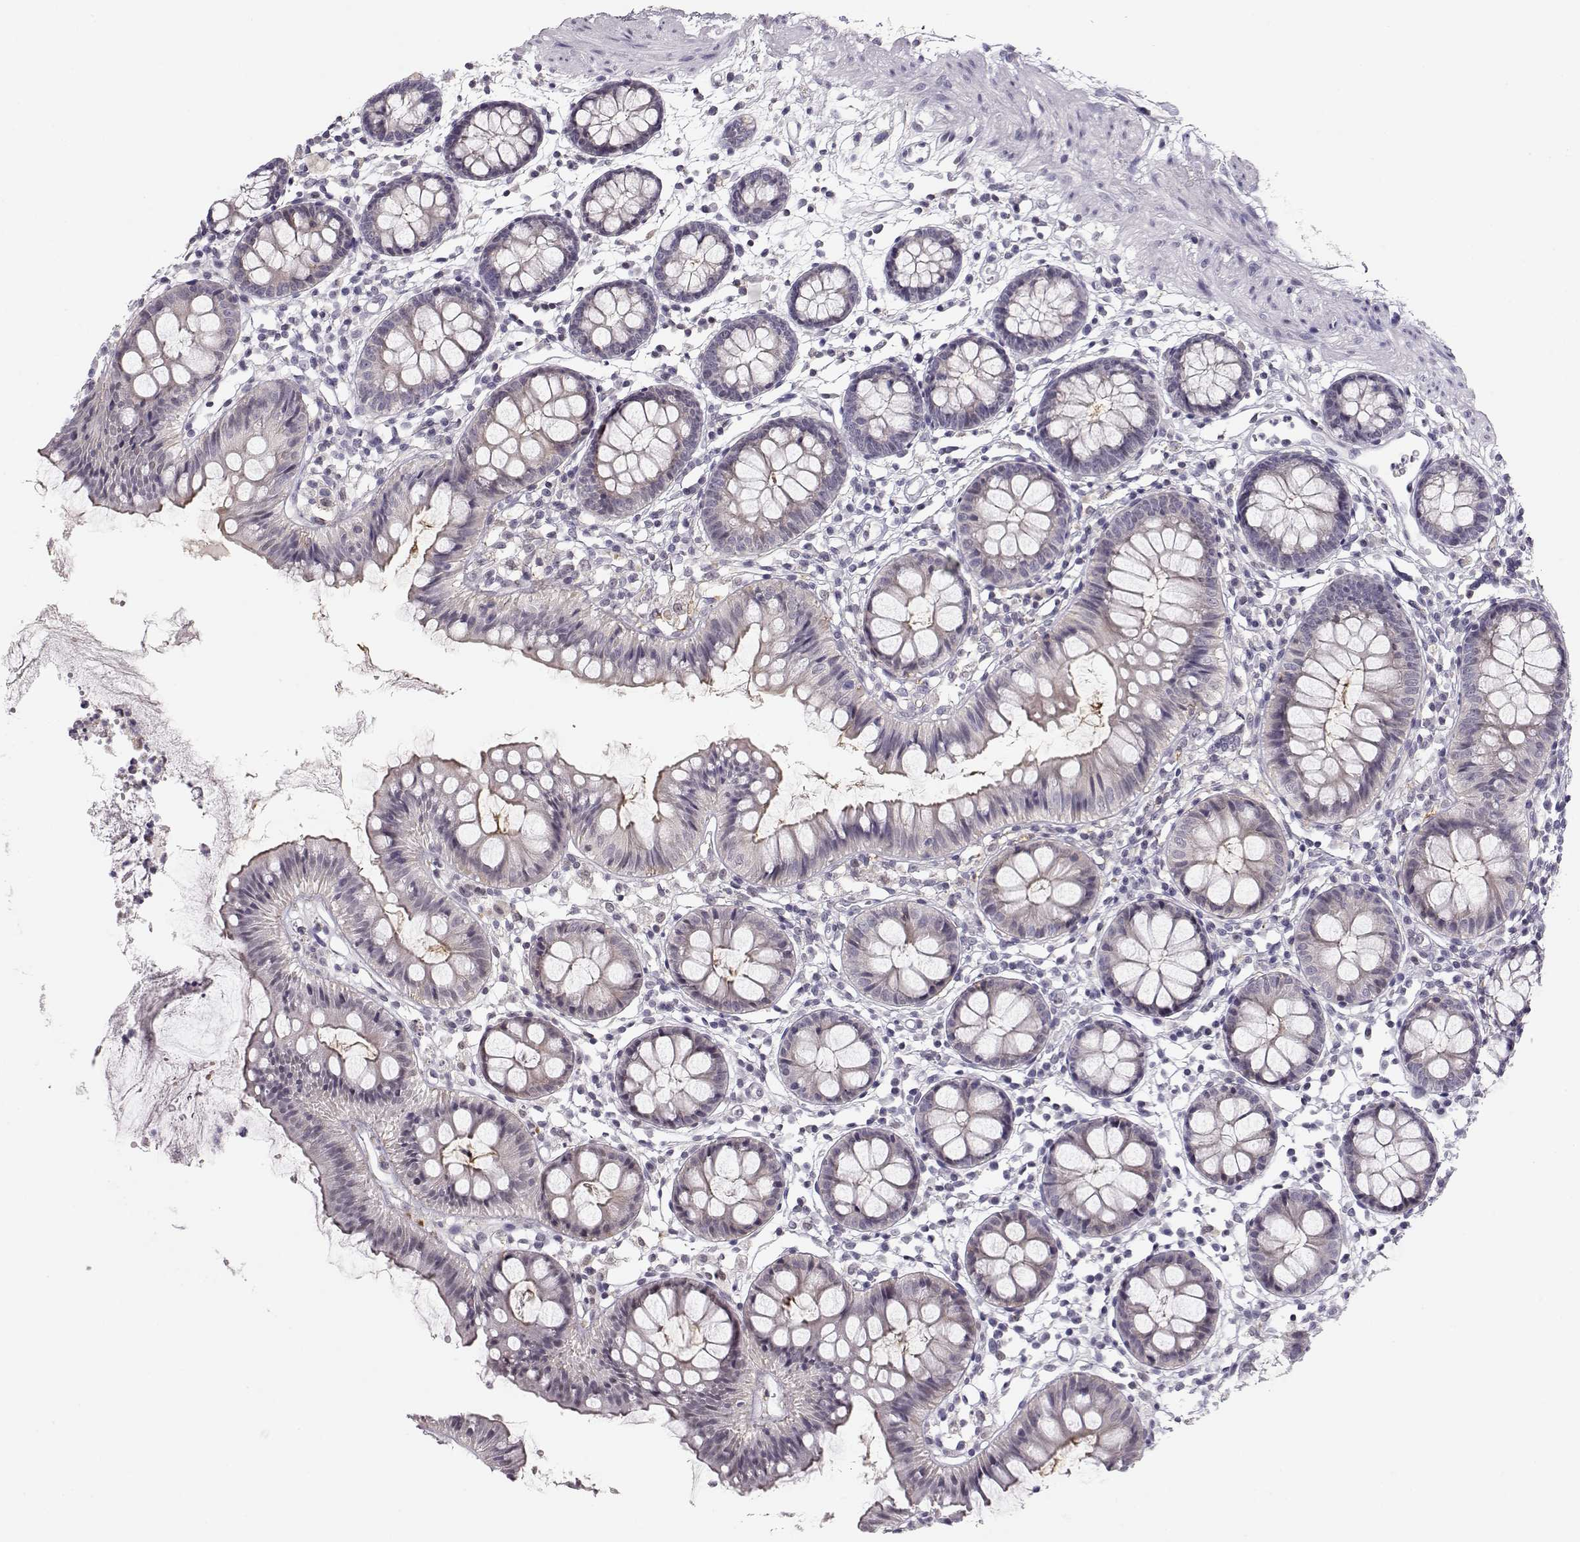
{"staining": {"intensity": "negative", "quantity": "none", "location": "none"}, "tissue": "colon", "cell_type": "Endothelial cells", "image_type": "normal", "snomed": [{"axis": "morphology", "description": "Normal tissue, NOS"}, {"axis": "topography", "description": "Colon"}], "caption": "Protein analysis of benign colon demonstrates no significant positivity in endothelial cells. (Stains: DAB (3,3'-diaminobenzidine) IHC with hematoxylin counter stain, Microscopy: brightfield microscopy at high magnification).", "gene": "TEPP", "patient": {"sex": "female", "age": 84}}